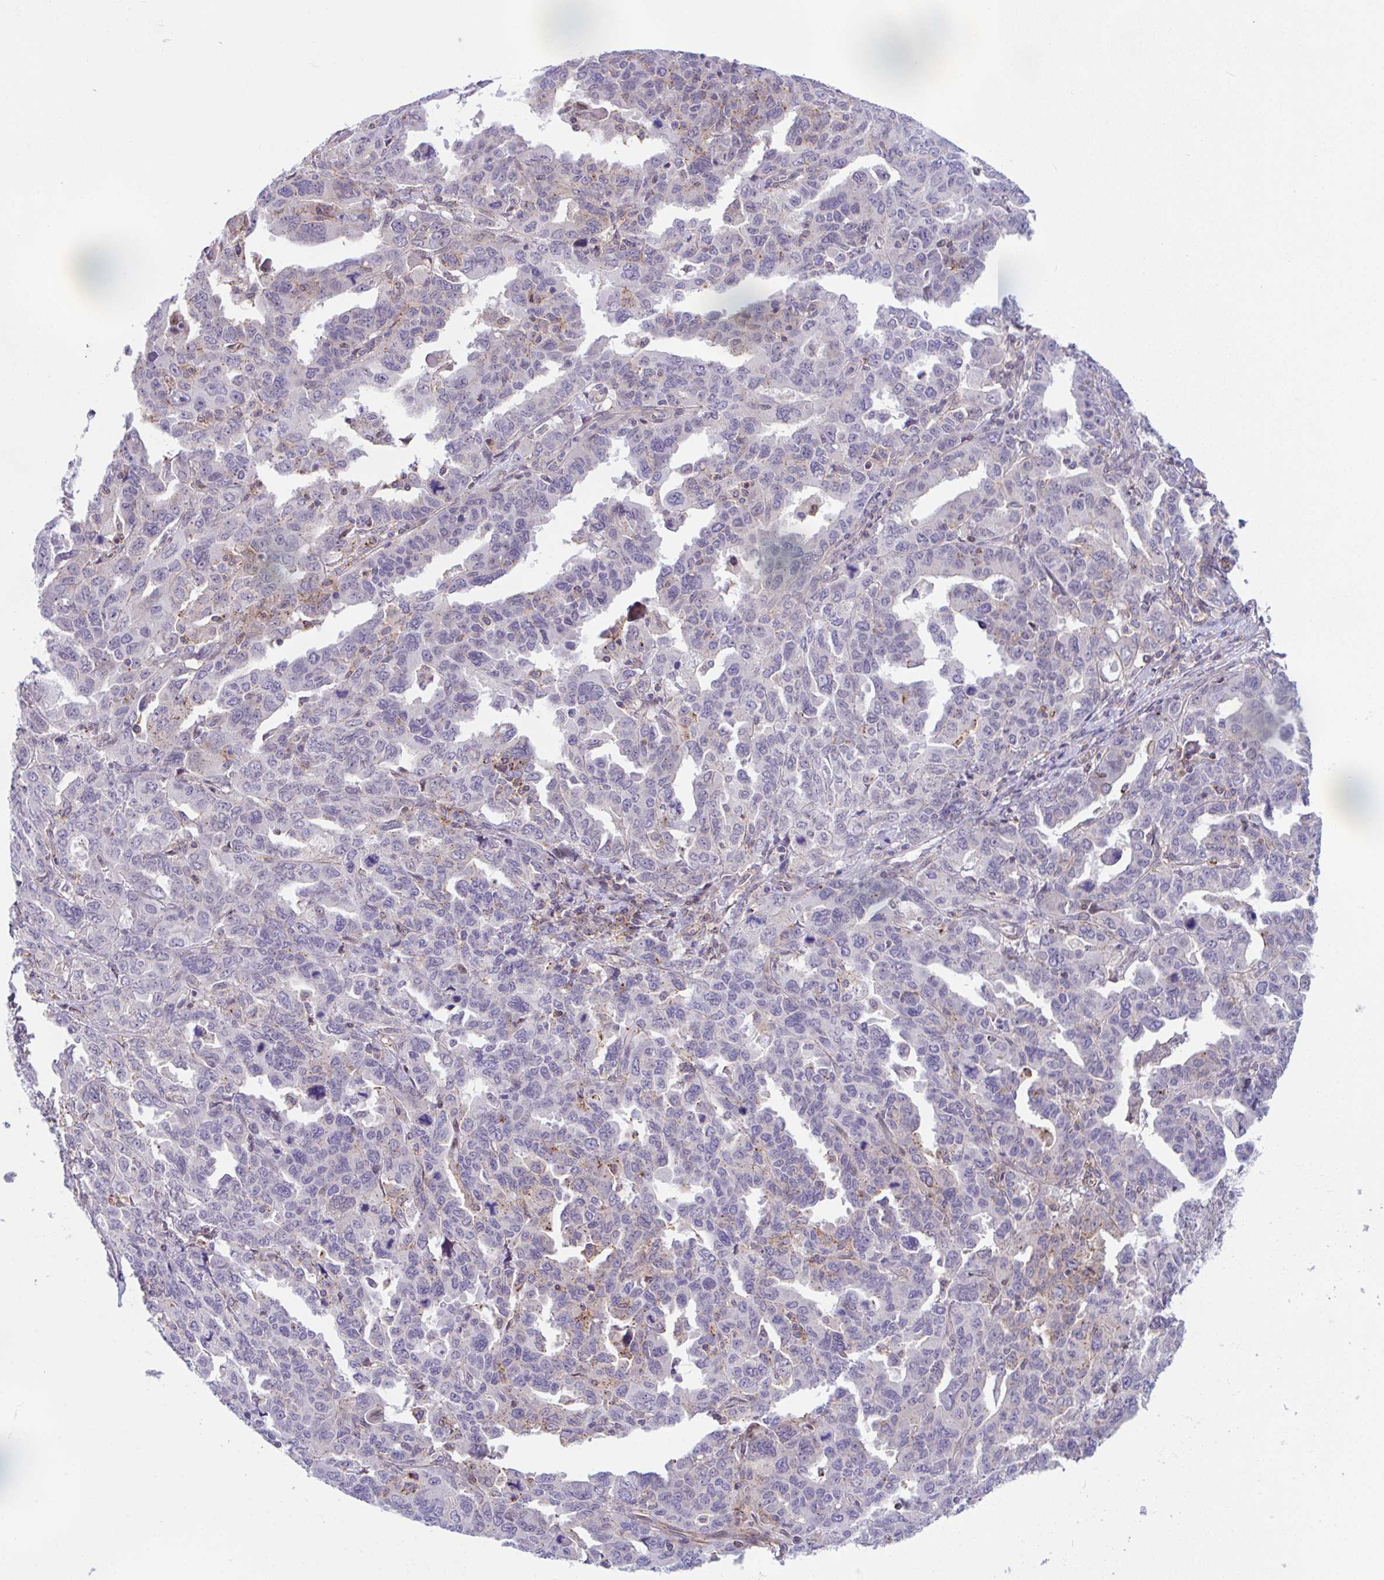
{"staining": {"intensity": "negative", "quantity": "none", "location": "none"}, "tissue": "ovarian cancer", "cell_type": "Tumor cells", "image_type": "cancer", "snomed": [{"axis": "morphology", "description": "Adenocarcinoma, NOS"}, {"axis": "morphology", "description": "Carcinoma, endometroid"}, {"axis": "topography", "description": "Ovary"}], "caption": "A histopathology image of human endometroid carcinoma (ovarian) is negative for staining in tumor cells.", "gene": "ZBED3", "patient": {"sex": "female", "age": 72}}